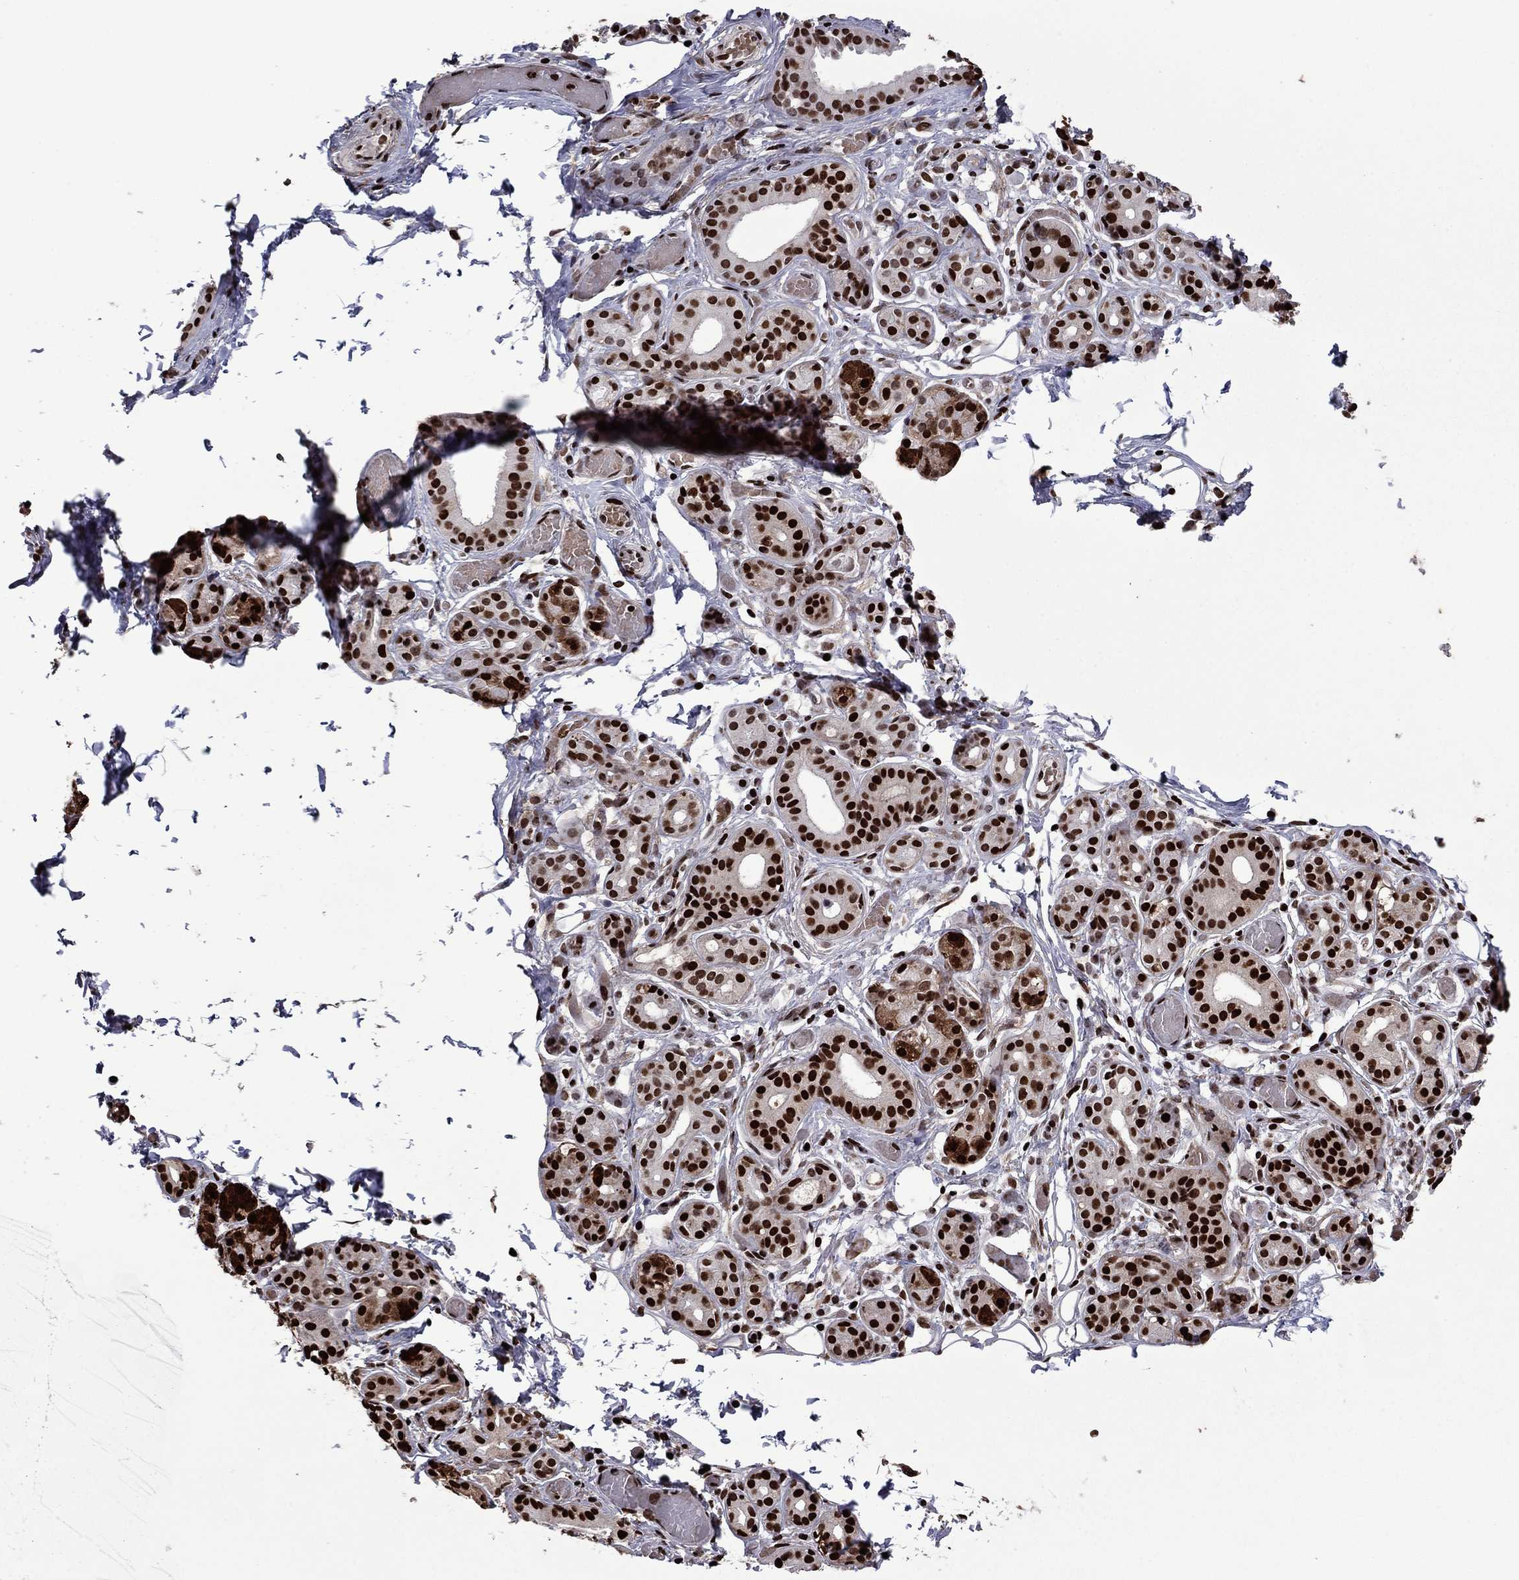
{"staining": {"intensity": "strong", "quantity": ">75%", "location": "cytoplasmic/membranous,nuclear"}, "tissue": "salivary gland", "cell_type": "Glandular cells", "image_type": "normal", "snomed": [{"axis": "morphology", "description": "Normal tissue, NOS"}, {"axis": "topography", "description": "Salivary gland"}, {"axis": "topography", "description": "Peripheral nerve tissue"}], "caption": "This histopathology image exhibits normal salivary gland stained with immunohistochemistry to label a protein in brown. The cytoplasmic/membranous,nuclear of glandular cells show strong positivity for the protein. Nuclei are counter-stained blue.", "gene": "LIMK1", "patient": {"sex": "male", "age": 71}}